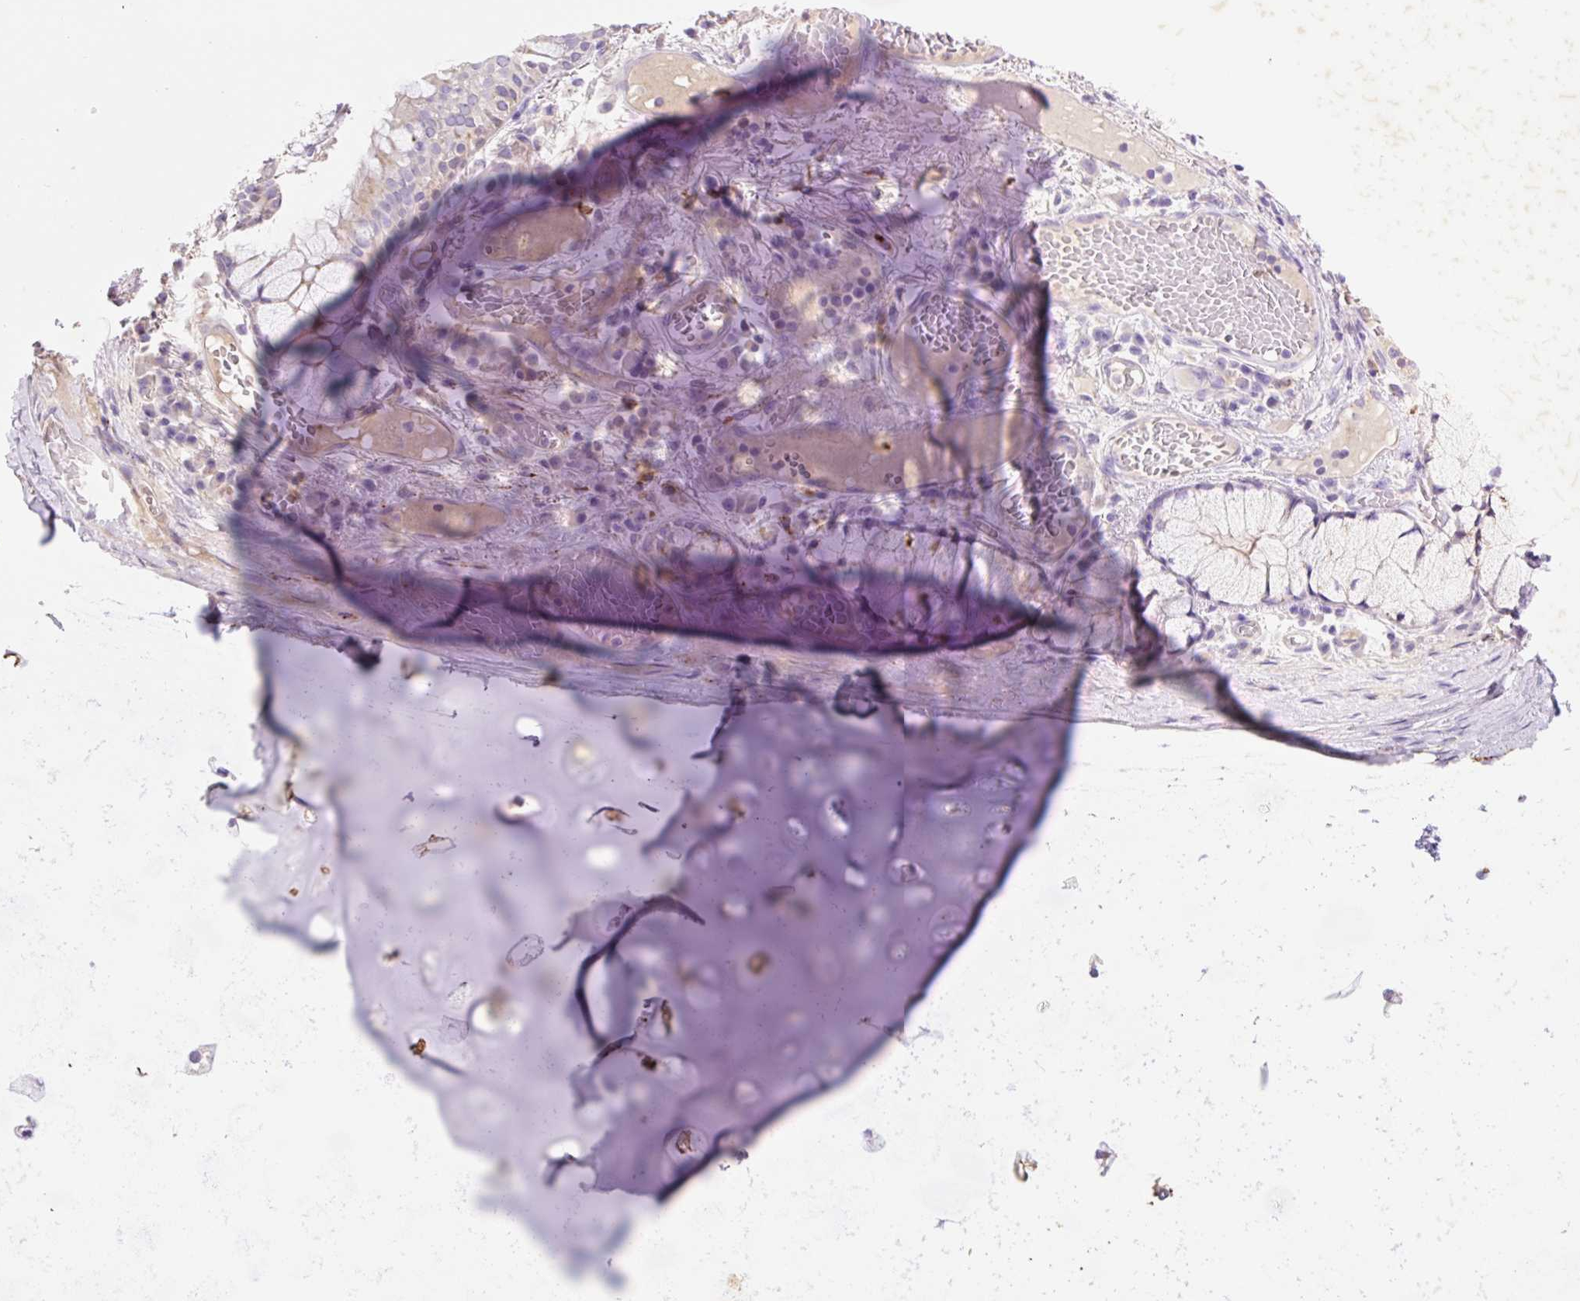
{"staining": {"intensity": "moderate", "quantity": "<25%", "location": "cytoplasmic/membranous"}, "tissue": "soft tissue", "cell_type": "Chondrocytes", "image_type": "normal", "snomed": [{"axis": "morphology", "description": "Normal tissue, NOS"}, {"axis": "topography", "description": "Cartilage tissue"}, {"axis": "topography", "description": "Bronchus"}], "caption": "Immunohistochemistry (DAB (3,3'-diaminobenzidine)) staining of unremarkable human soft tissue reveals moderate cytoplasmic/membranous protein positivity in approximately <25% of chondrocytes. (DAB = brown stain, brightfield microscopy at high magnification).", "gene": "HEXA", "patient": {"sex": "male", "age": 56}}